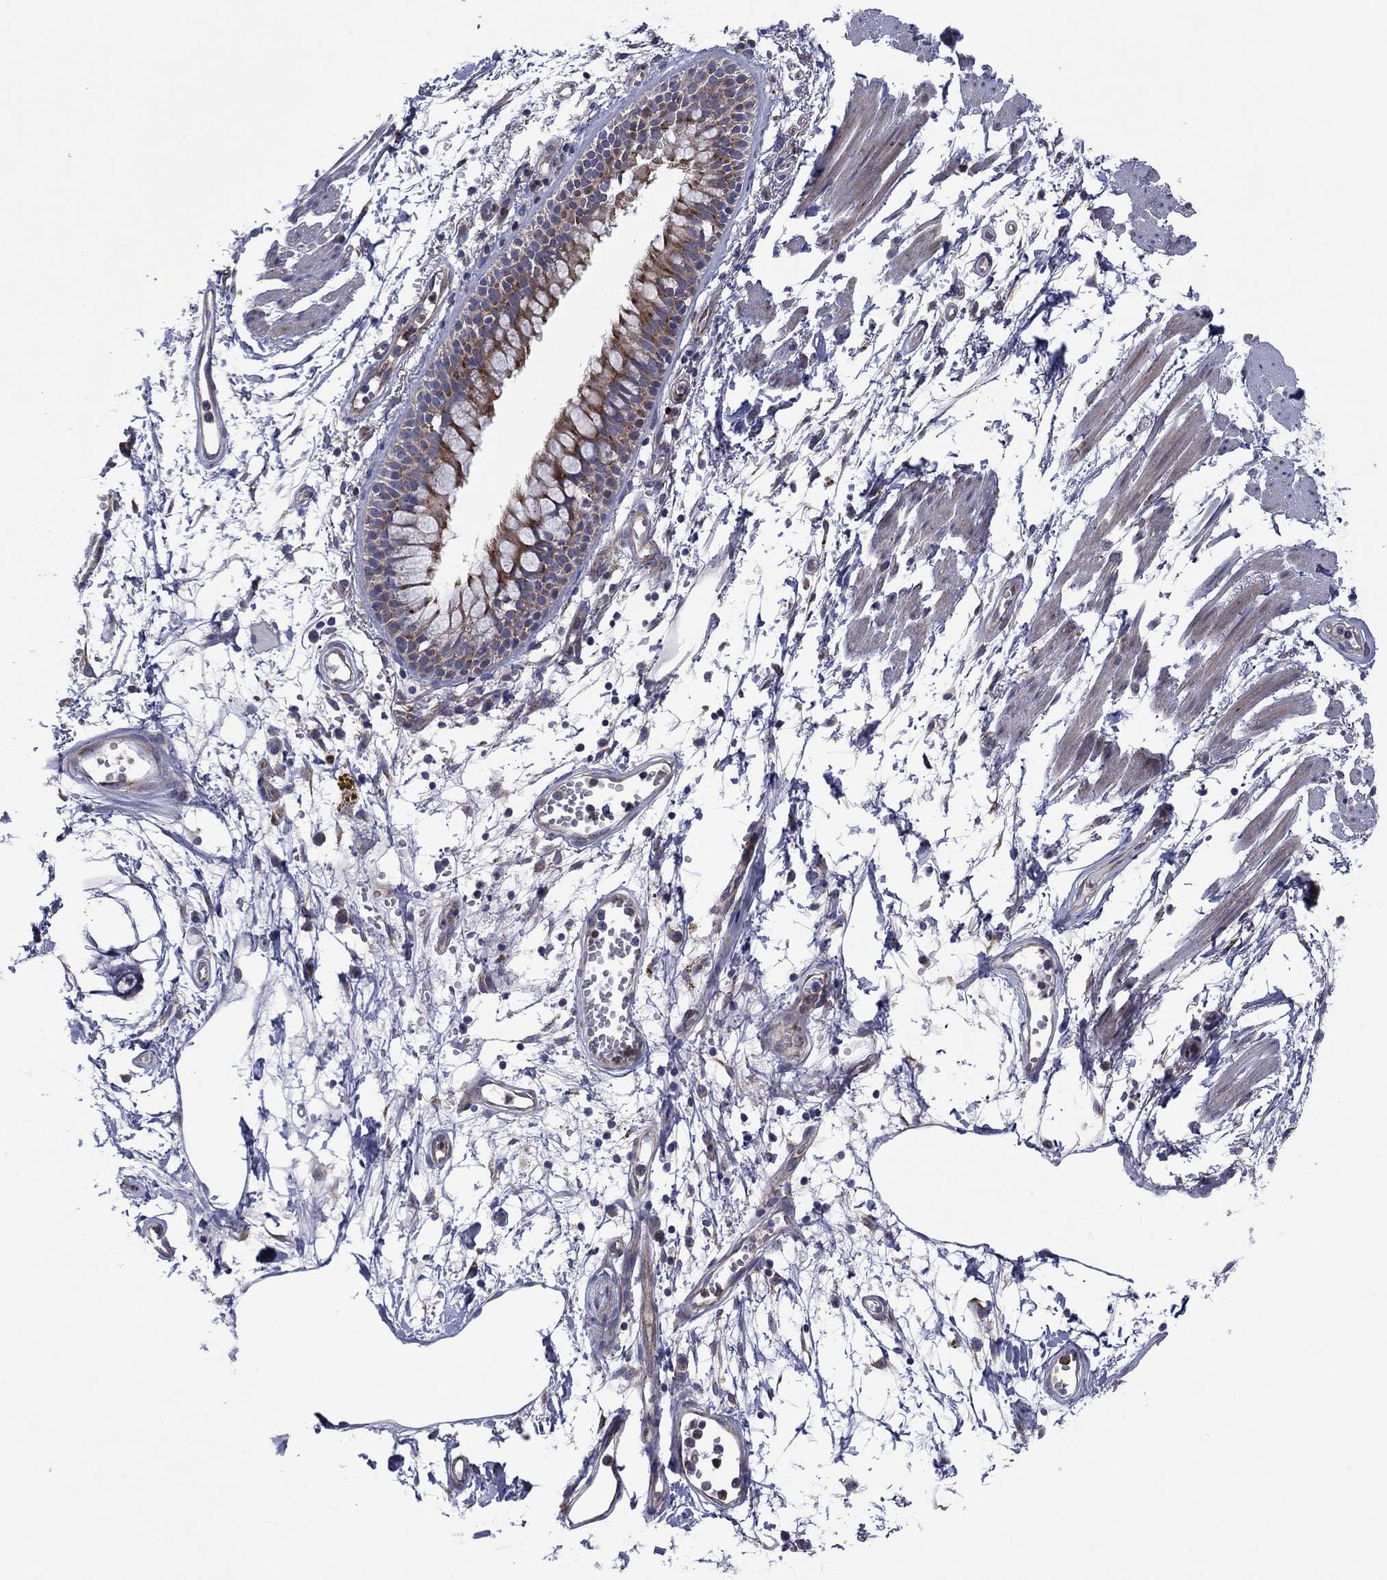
{"staining": {"intensity": "negative", "quantity": "none", "location": "none"}, "tissue": "soft tissue", "cell_type": "Fibroblasts", "image_type": "normal", "snomed": [{"axis": "morphology", "description": "Normal tissue, NOS"}, {"axis": "morphology", "description": "Squamous cell carcinoma, NOS"}, {"axis": "topography", "description": "Cartilage tissue"}, {"axis": "topography", "description": "Lung"}], "caption": "Protein analysis of unremarkable soft tissue demonstrates no significant staining in fibroblasts. (Brightfield microscopy of DAB (3,3'-diaminobenzidine) IHC at high magnification).", "gene": "GPR155", "patient": {"sex": "male", "age": 66}}